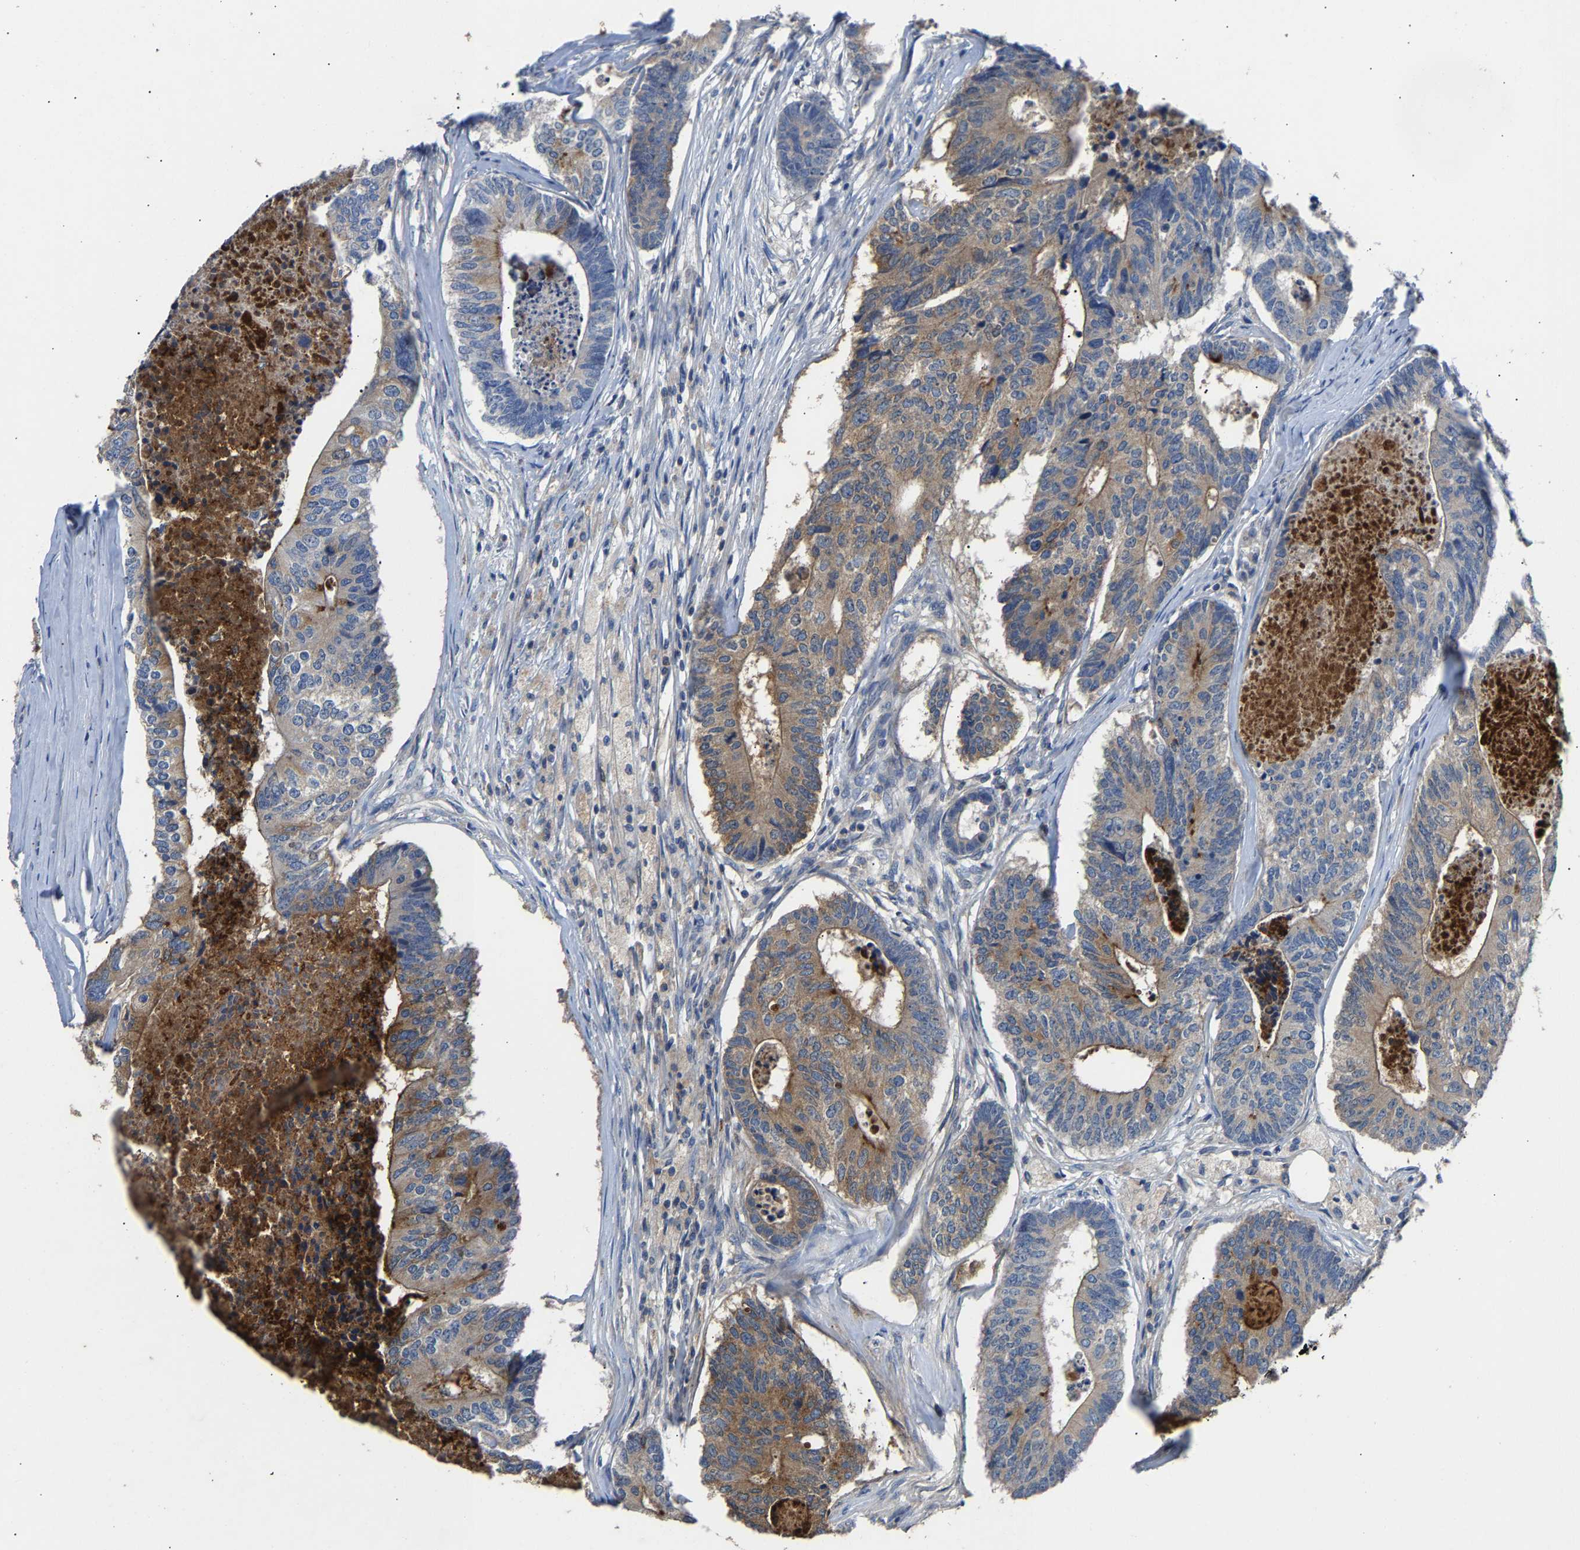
{"staining": {"intensity": "weak", "quantity": "25%-75%", "location": "cytoplasmic/membranous"}, "tissue": "colorectal cancer", "cell_type": "Tumor cells", "image_type": "cancer", "snomed": [{"axis": "morphology", "description": "Adenocarcinoma, NOS"}, {"axis": "topography", "description": "Colon"}], "caption": "About 25%-75% of tumor cells in adenocarcinoma (colorectal) reveal weak cytoplasmic/membranous protein staining as visualized by brown immunohistochemical staining.", "gene": "CCDC171", "patient": {"sex": "female", "age": 67}}